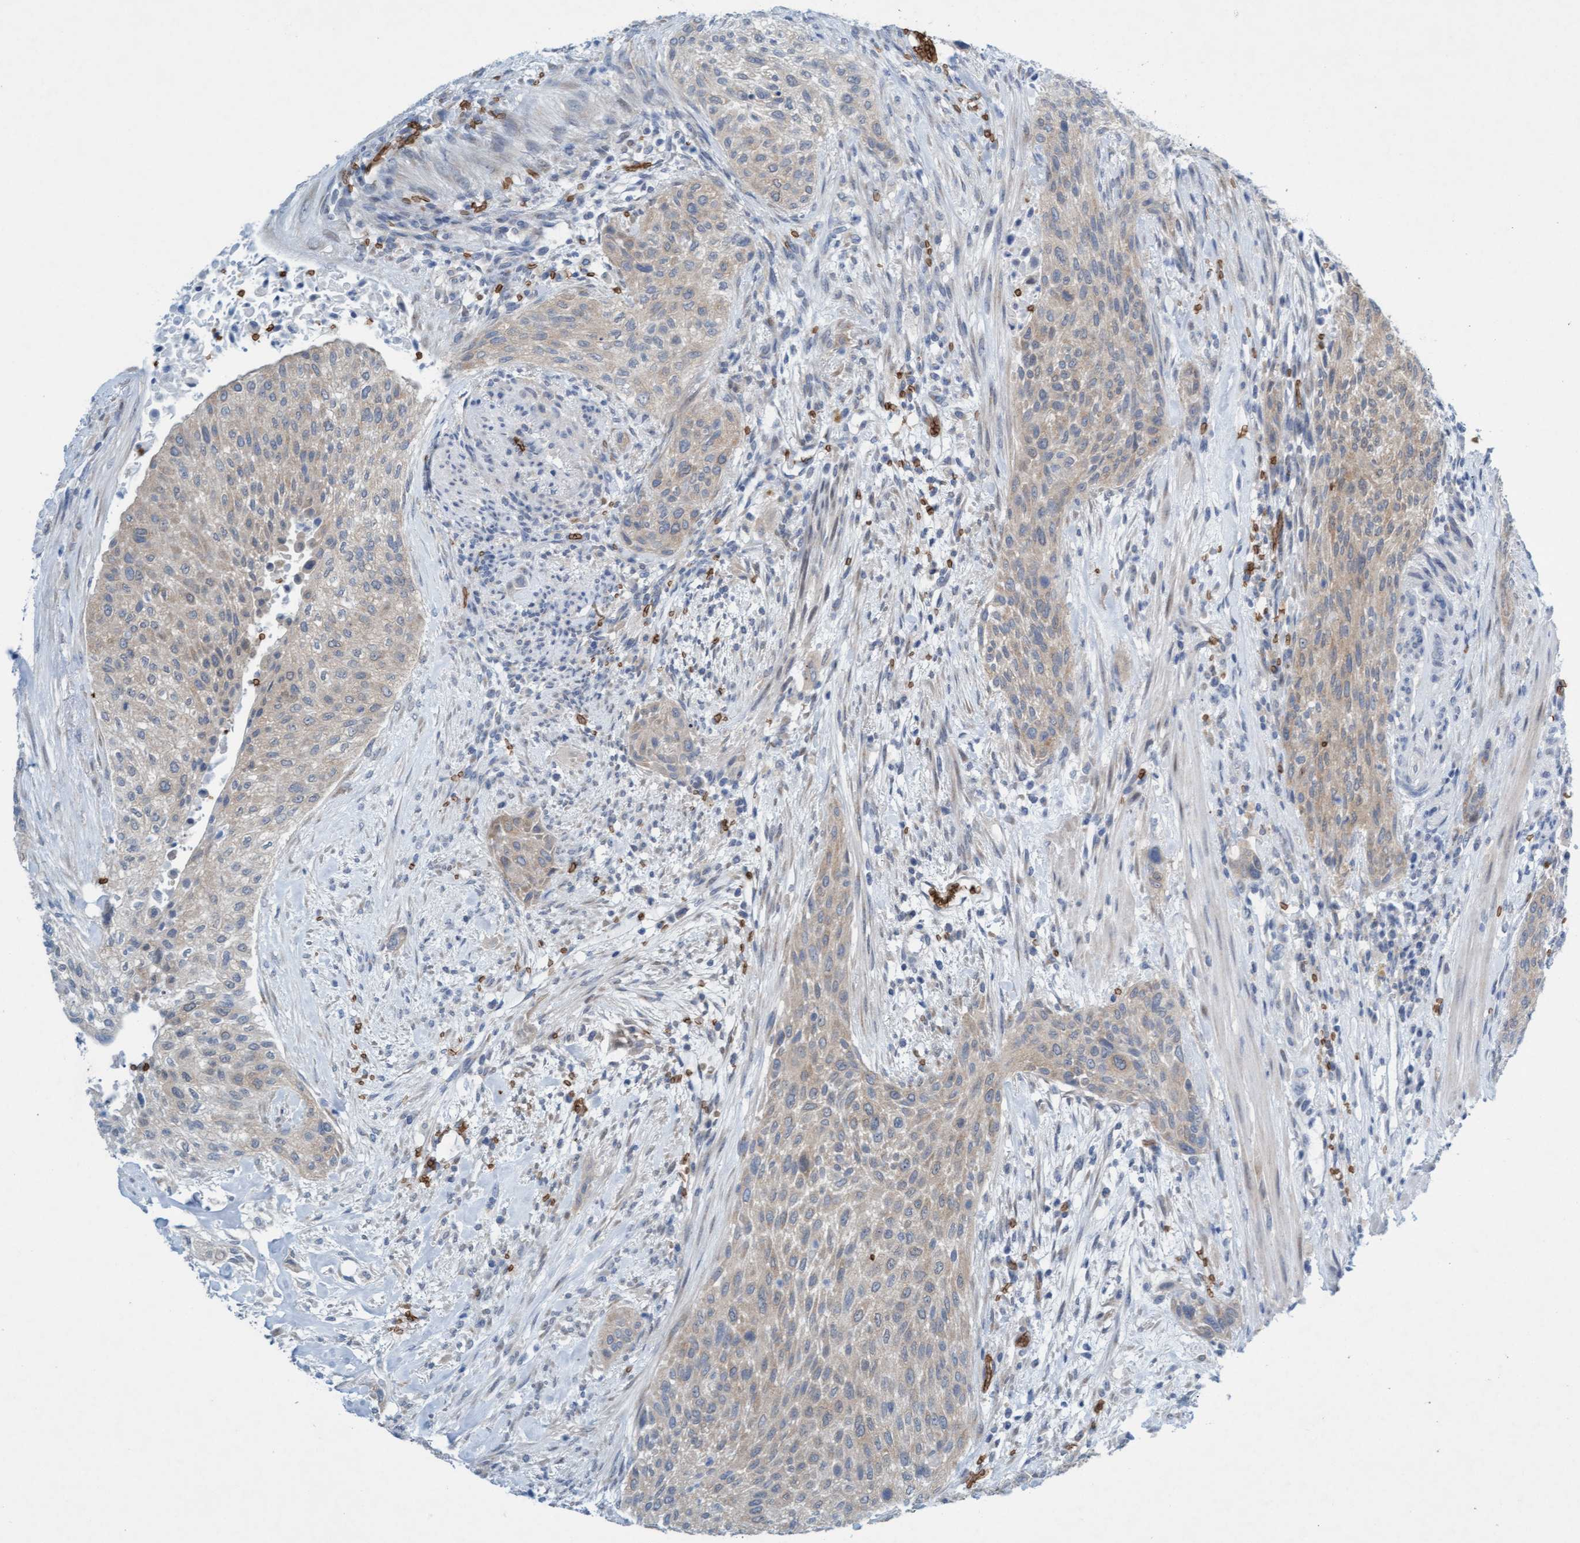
{"staining": {"intensity": "weak", "quantity": ">75%", "location": "cytoplasmic/membranous"}, "tissue": "urothelial cancer", "cell_type": "Tumor cells", "image_type": "cancer", "snomed": [{"axis": "morphology", "description": "Urothelial carcinoma, Low grade"}, {"axis": "morphology", "description": "Urothelial carcinoma, High grade"}, {"axis": "topography", "description": "Urinary bladder"}], "caption": "About >75% of tumor cells in human urothelial cancer display weak cytoplasmic/membranous protein staining as visualized by brown immunohistochemical staining.", "gene": "SPEM2", "patient": {"sex": "male", "age": 35}}